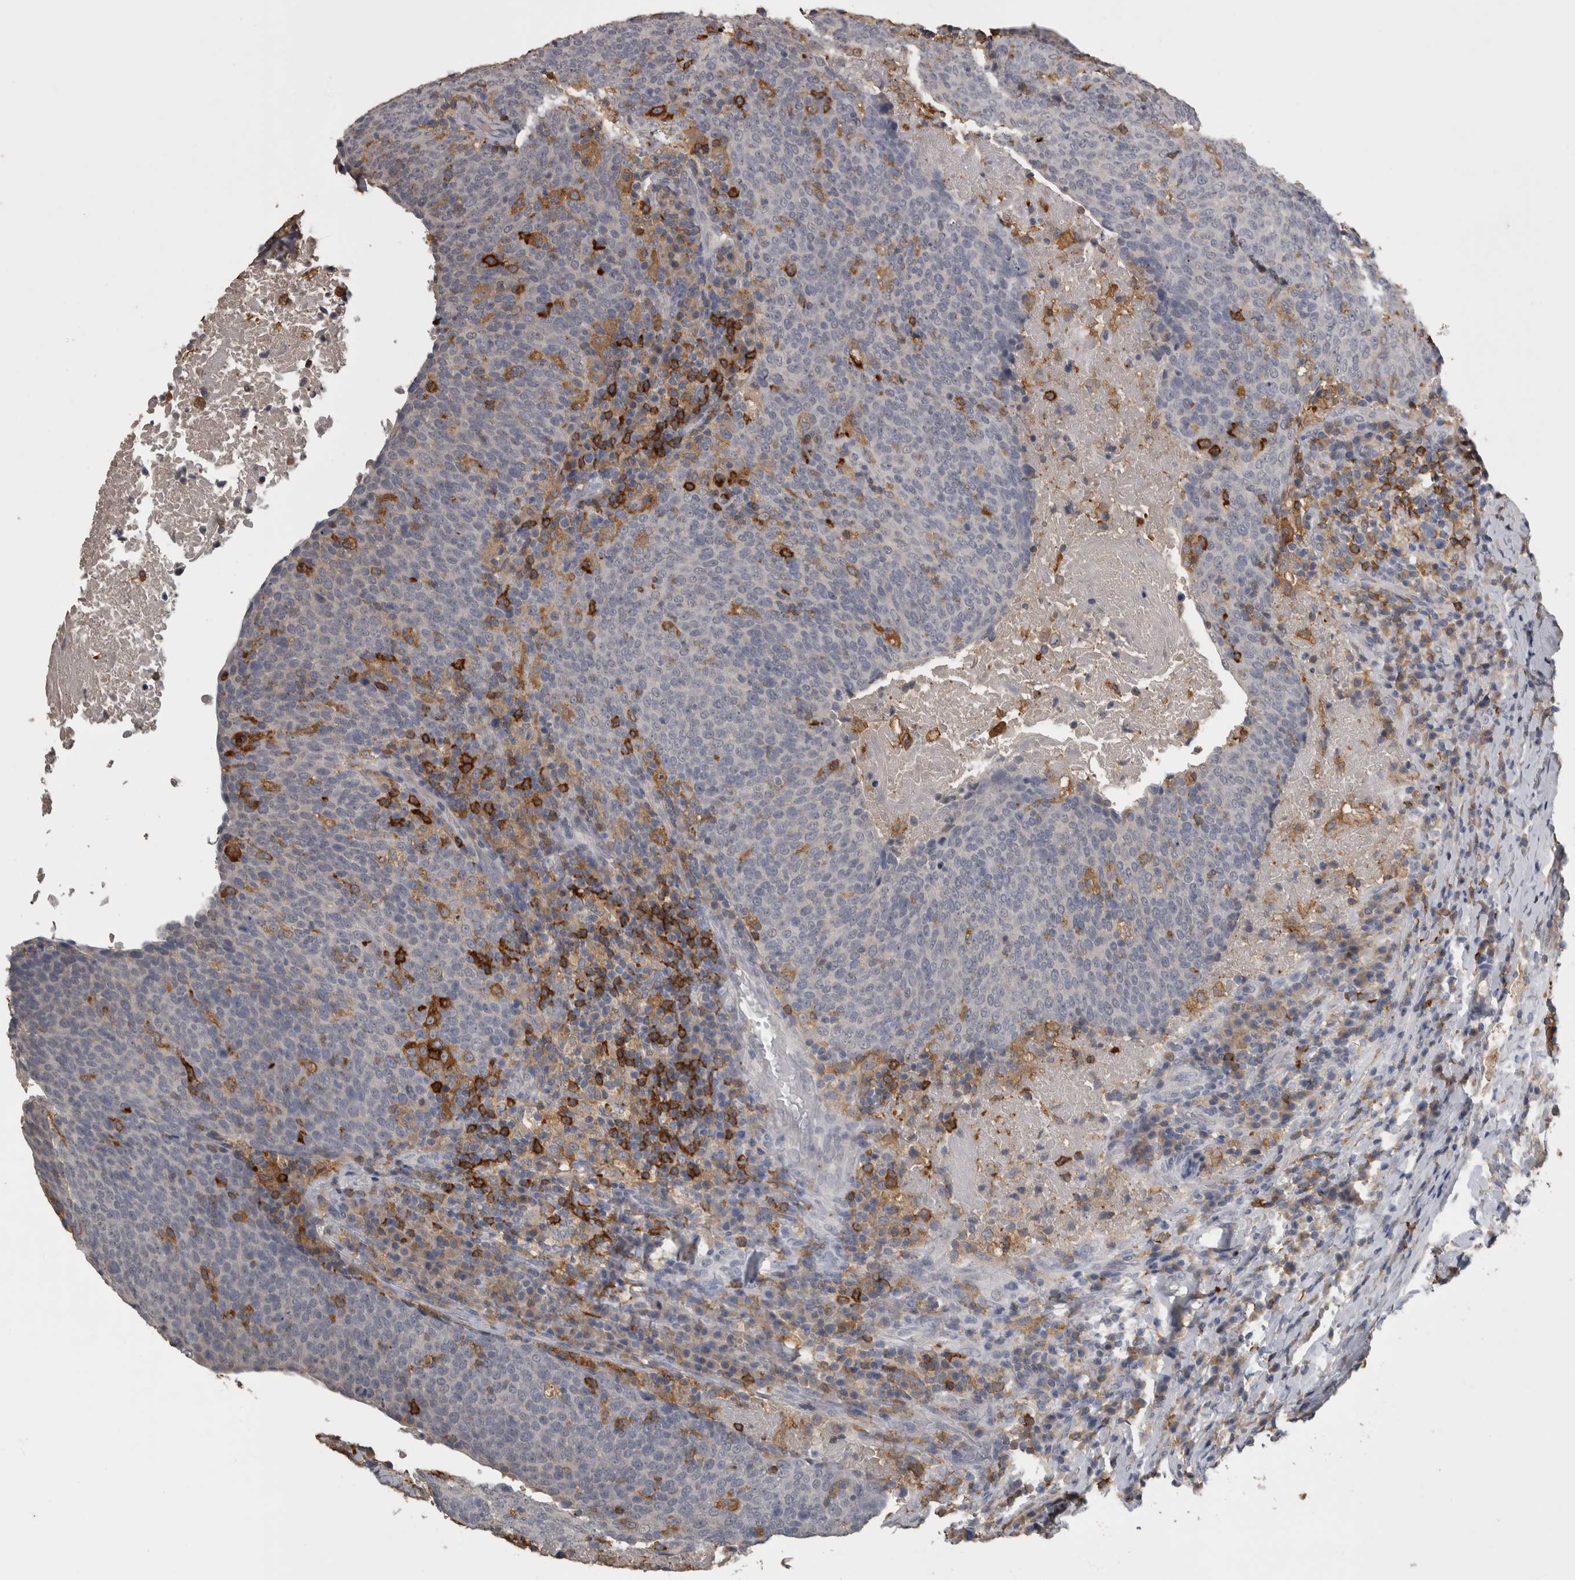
{"staining": {"intensity": "negative", "quantity": "none", "location": "none"}, "tissue": "head and neck cancer", "cell_type": "Tumor cells", "image_type": "cancer", "snomed": [{"axis": "morphology", "description": "Squamous cell carcinoma, NOS"}, {"axis": "morphology", "description": "Squamous cell carcinoma, metastatic, NOS"}, {"axis": "topography", "description": "Lymph node"}, {"axis": "topography", "description": "Head-Neck"}], "caption": "DAB (3,3'-diaminobenzidine) immunohistochemical staining of human metastatic squamous cell carcinoma (head and neck) exhibits no significant staining in tumor cells.", "gene": "PIK3AP1", "patient": {"sex": "male", "age": 62}}